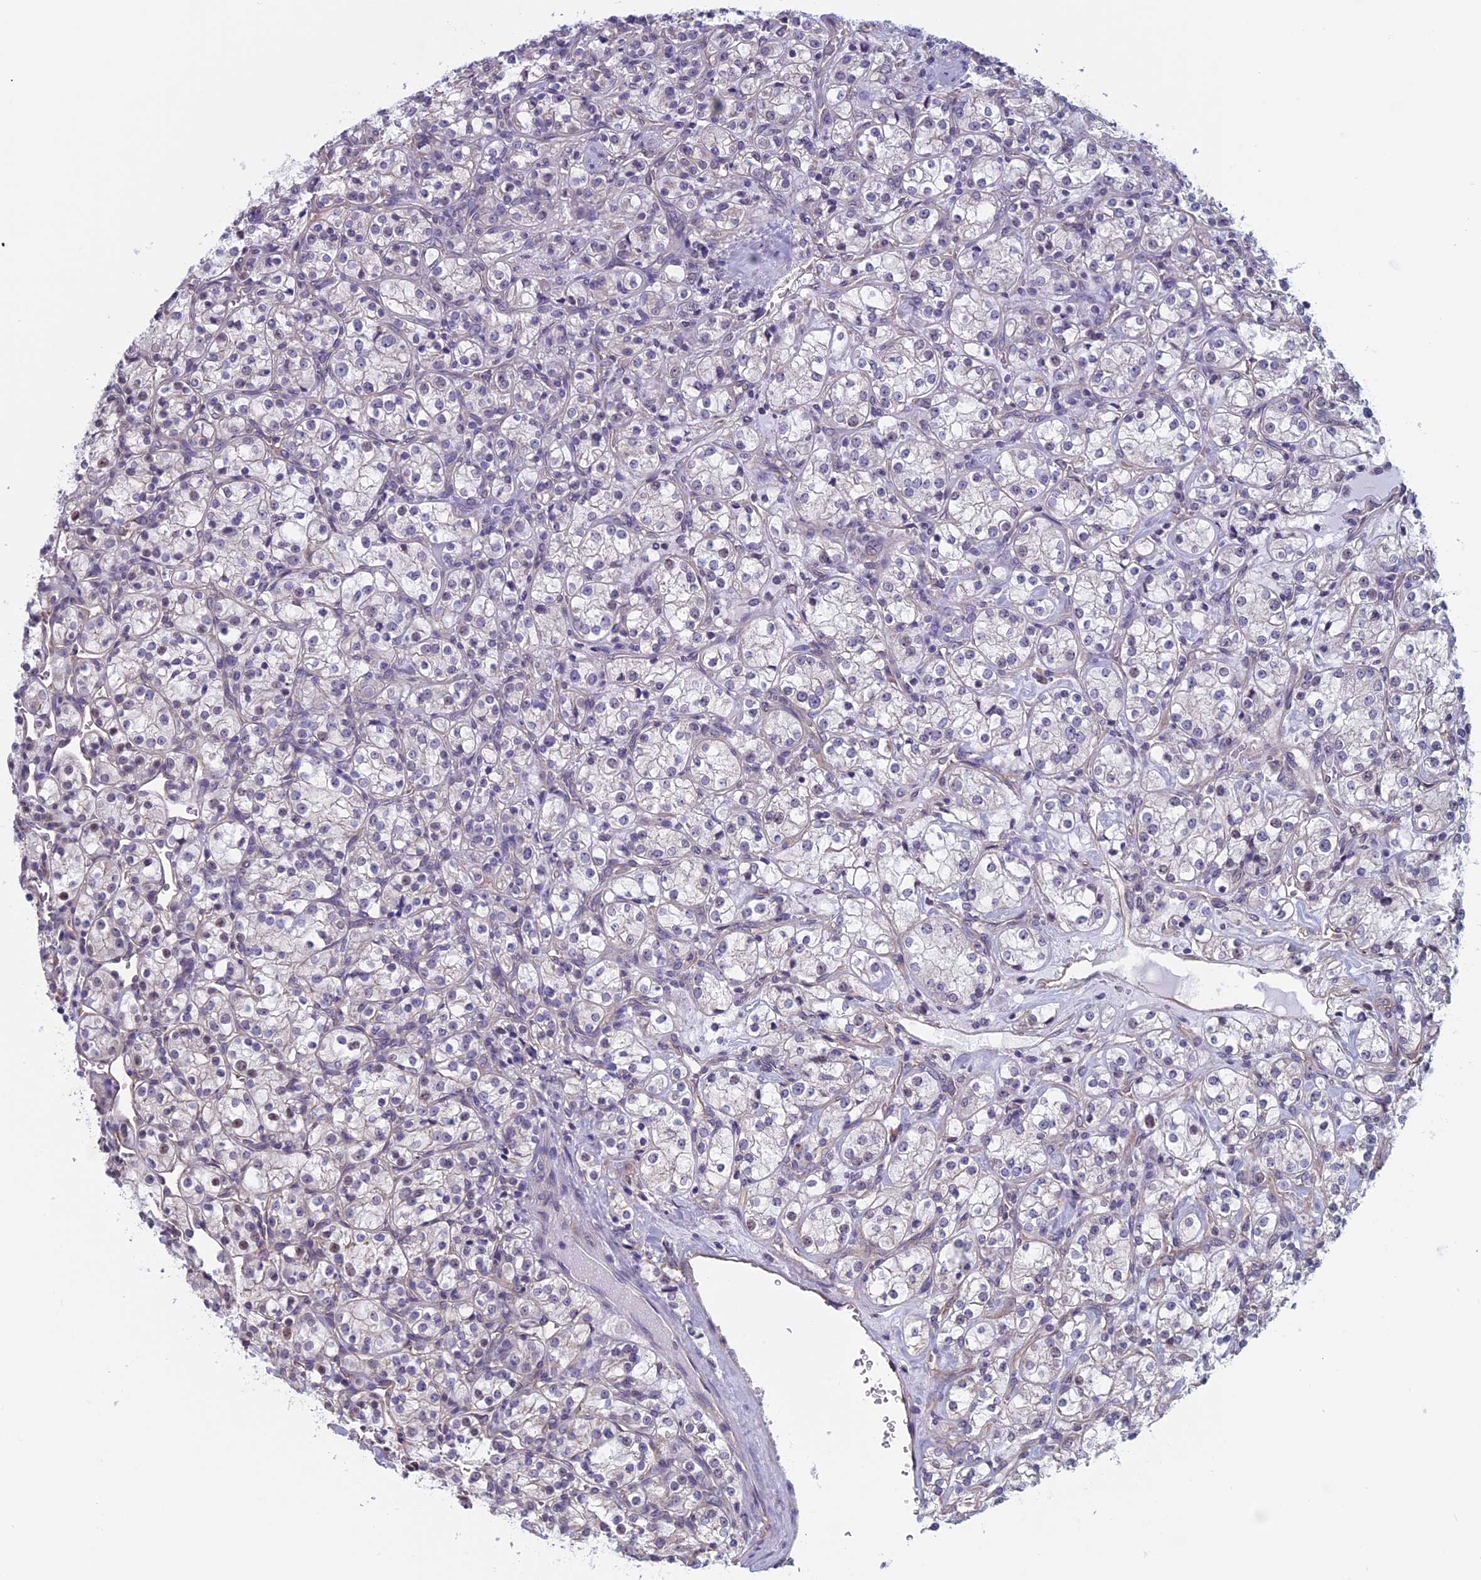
{"staining": {"intensity": "negative", "quantity": "none", "location": "none"}, "tissue": "renal cancer", "cell_type": "Tumor cells", "image_type": "cancer", "snomed": [{"axis": "morphology", "description": "Adenocarcinoma, NOS"}, {"axis": "topography", "description": "Kidney"}], "caption": "The photomicrograph exhibits no significant positivity in tumor cells of renal cancer (adenocarcinoma).", "gene": "SLC1A6", "patient": {"sex": "male", "age": 77}}